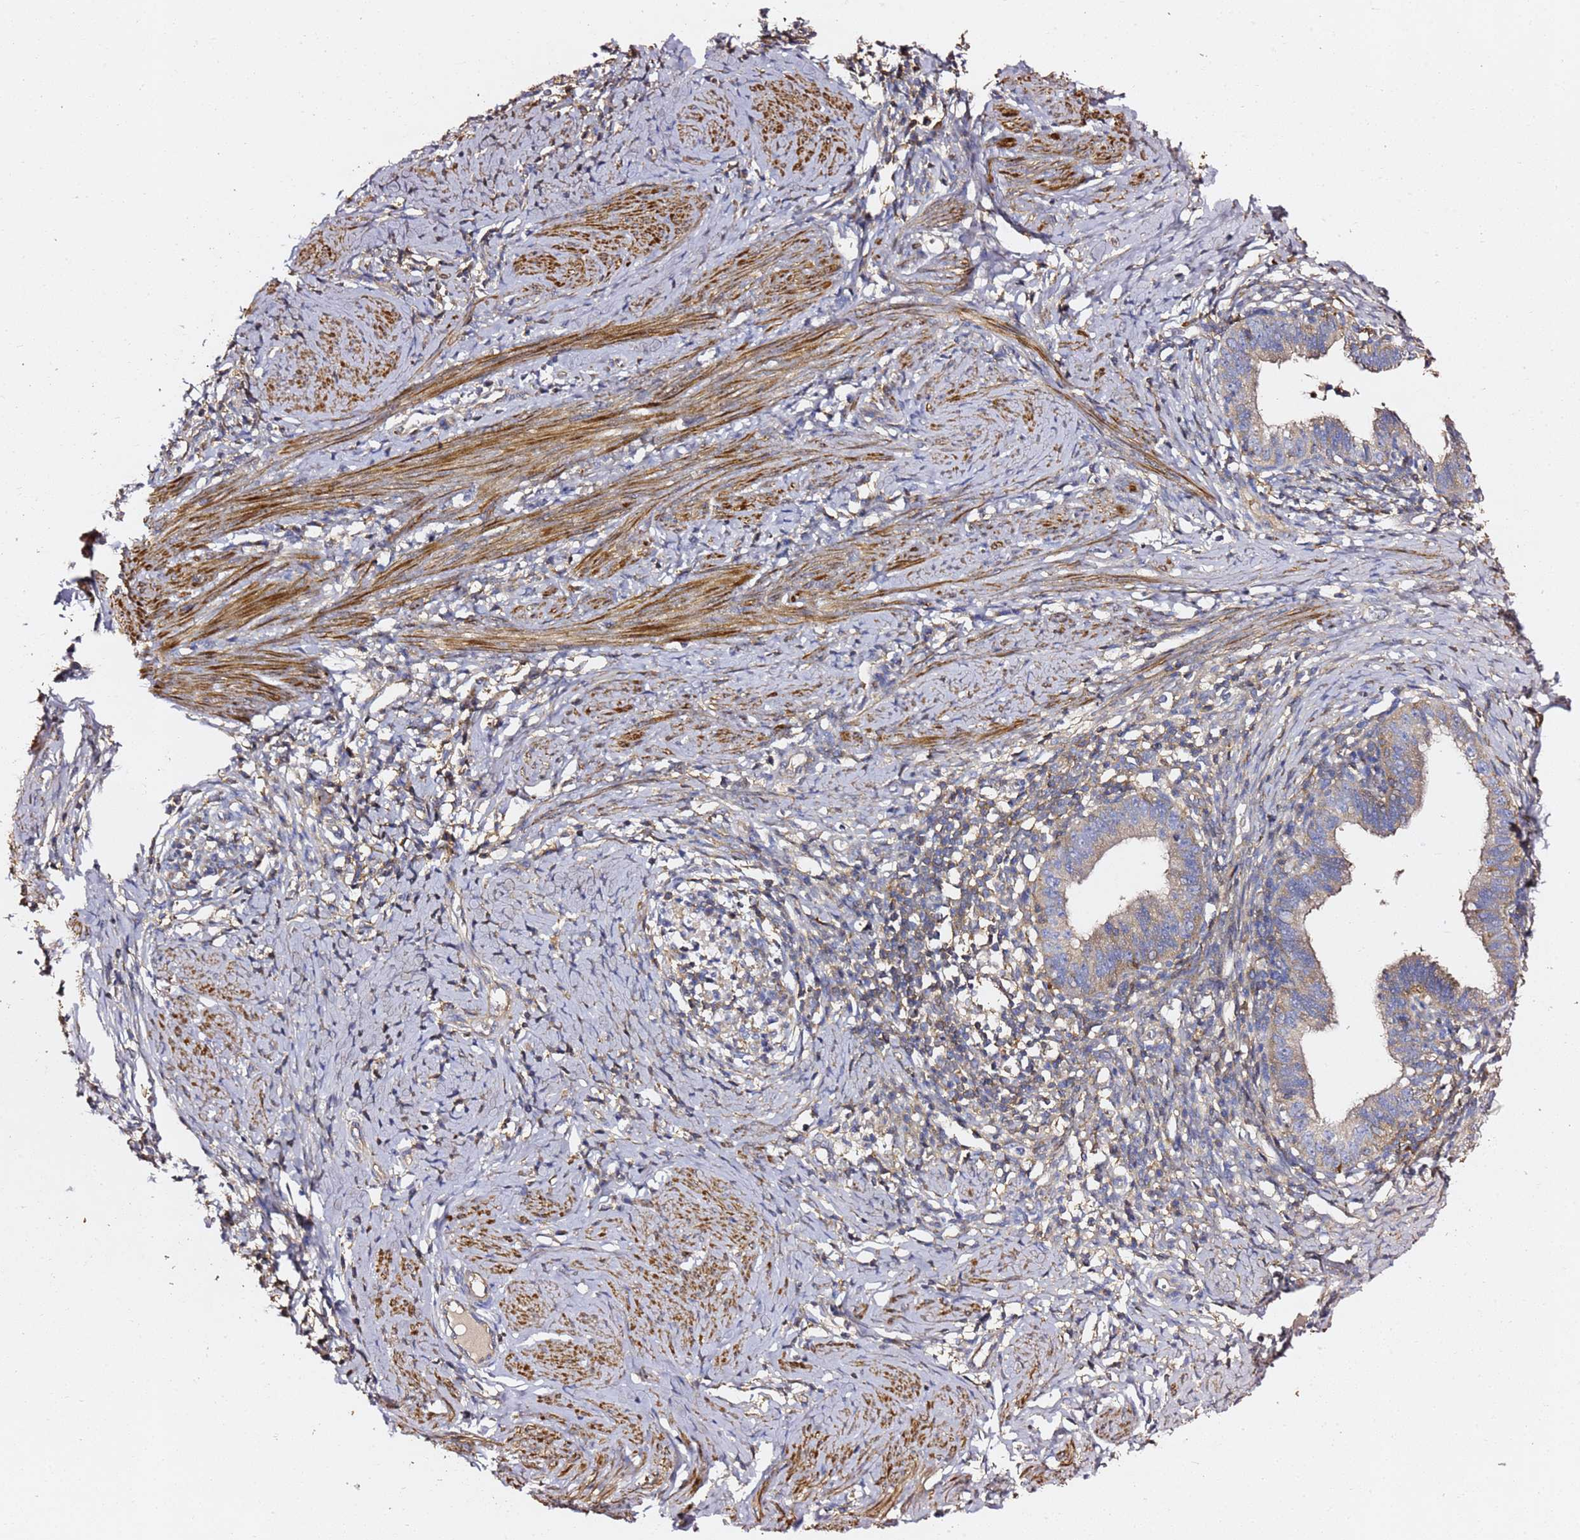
{"staining": {"intensity": "weak", "quantity": "25%-75%", "location": "cytoplasmic/membranous"}, "tissue": "cervical cancer", "cell_type": "Tumor cells", "image_type": "cancer", "snomed": [{"axis": "morphology", "description": "Adenocarcinoma, NOS"}, {"axis": "topography", "description": "Cervix"}], "caption": "IHC of cervical adenocarcinoma shows low levels of weak cytoplasmic/membranous positivity in approximately 25%-75% of tumor cells. (DAB (3,3'-diaminobenzidine) = brown stain, brightfield microscopy at high magnification).", "gene": "ZFP36L2", "patient": {"sex": "female", "age": 36}}